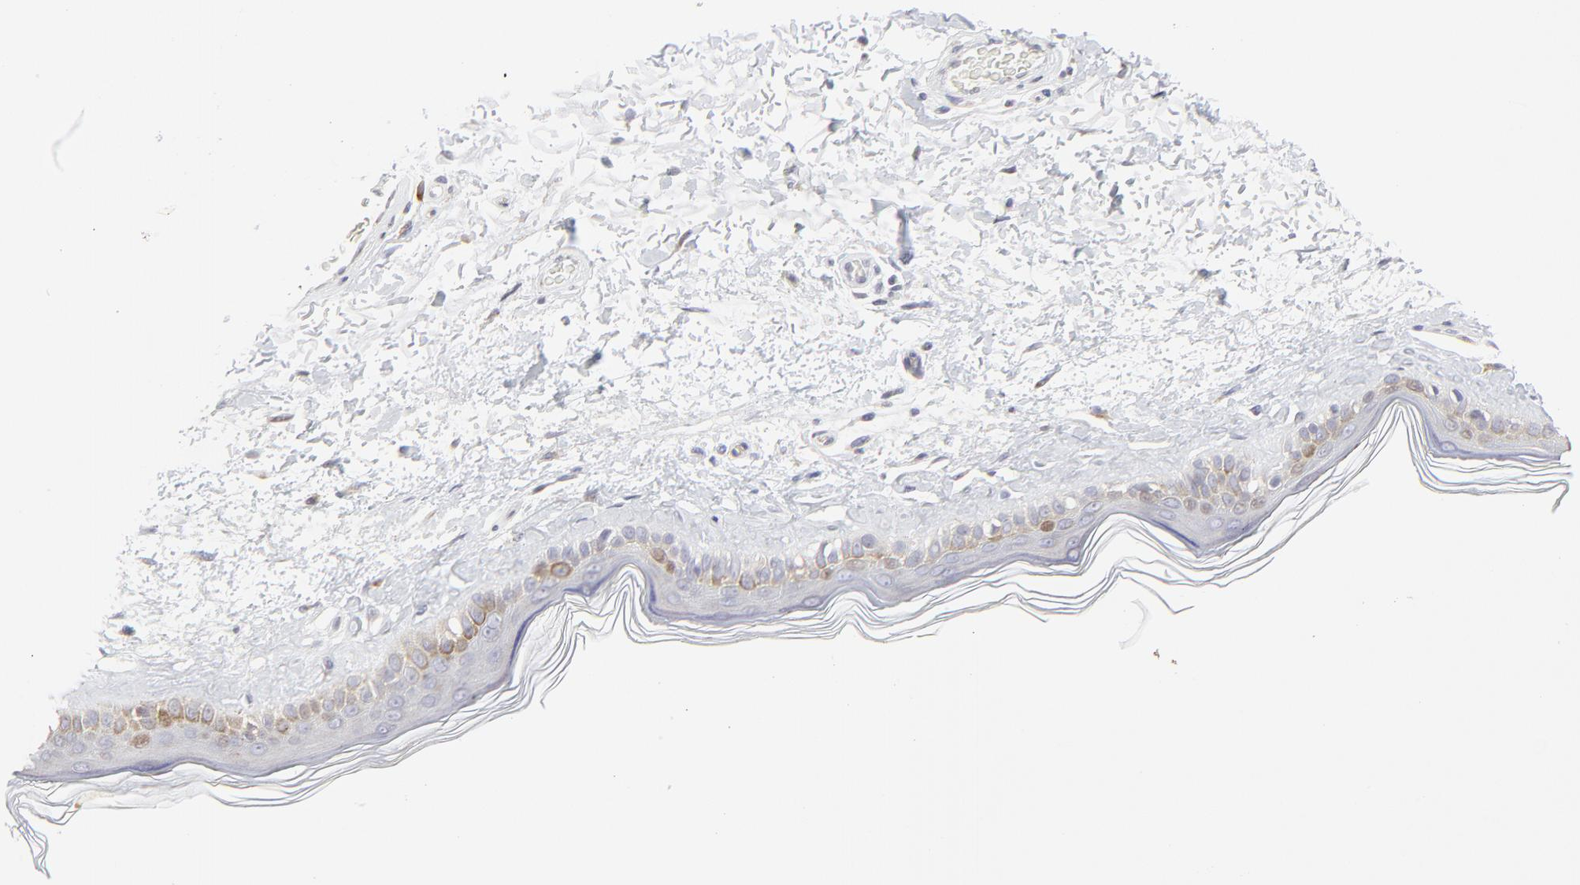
{"staining": {"intensity": "negative", "quantity": "none", "location": "none"}, "tissue": "skin", "cell_type": "Fibroblasts", "image_type": "normal", "snomed": [{"axis": "morphology", "description": "Normal tissue, NOS"}, {"axis": "topography", "description": "Skin"}], "caption": "IHC micrograph of benign skin stained for a protein (brown), which exhibits no staining in fibroblasts. (DAB IHC visualized using brightfield microscopy, high magnification).", "gene": "NCAPH", "patient": {"sex": "male", "age": 63}}